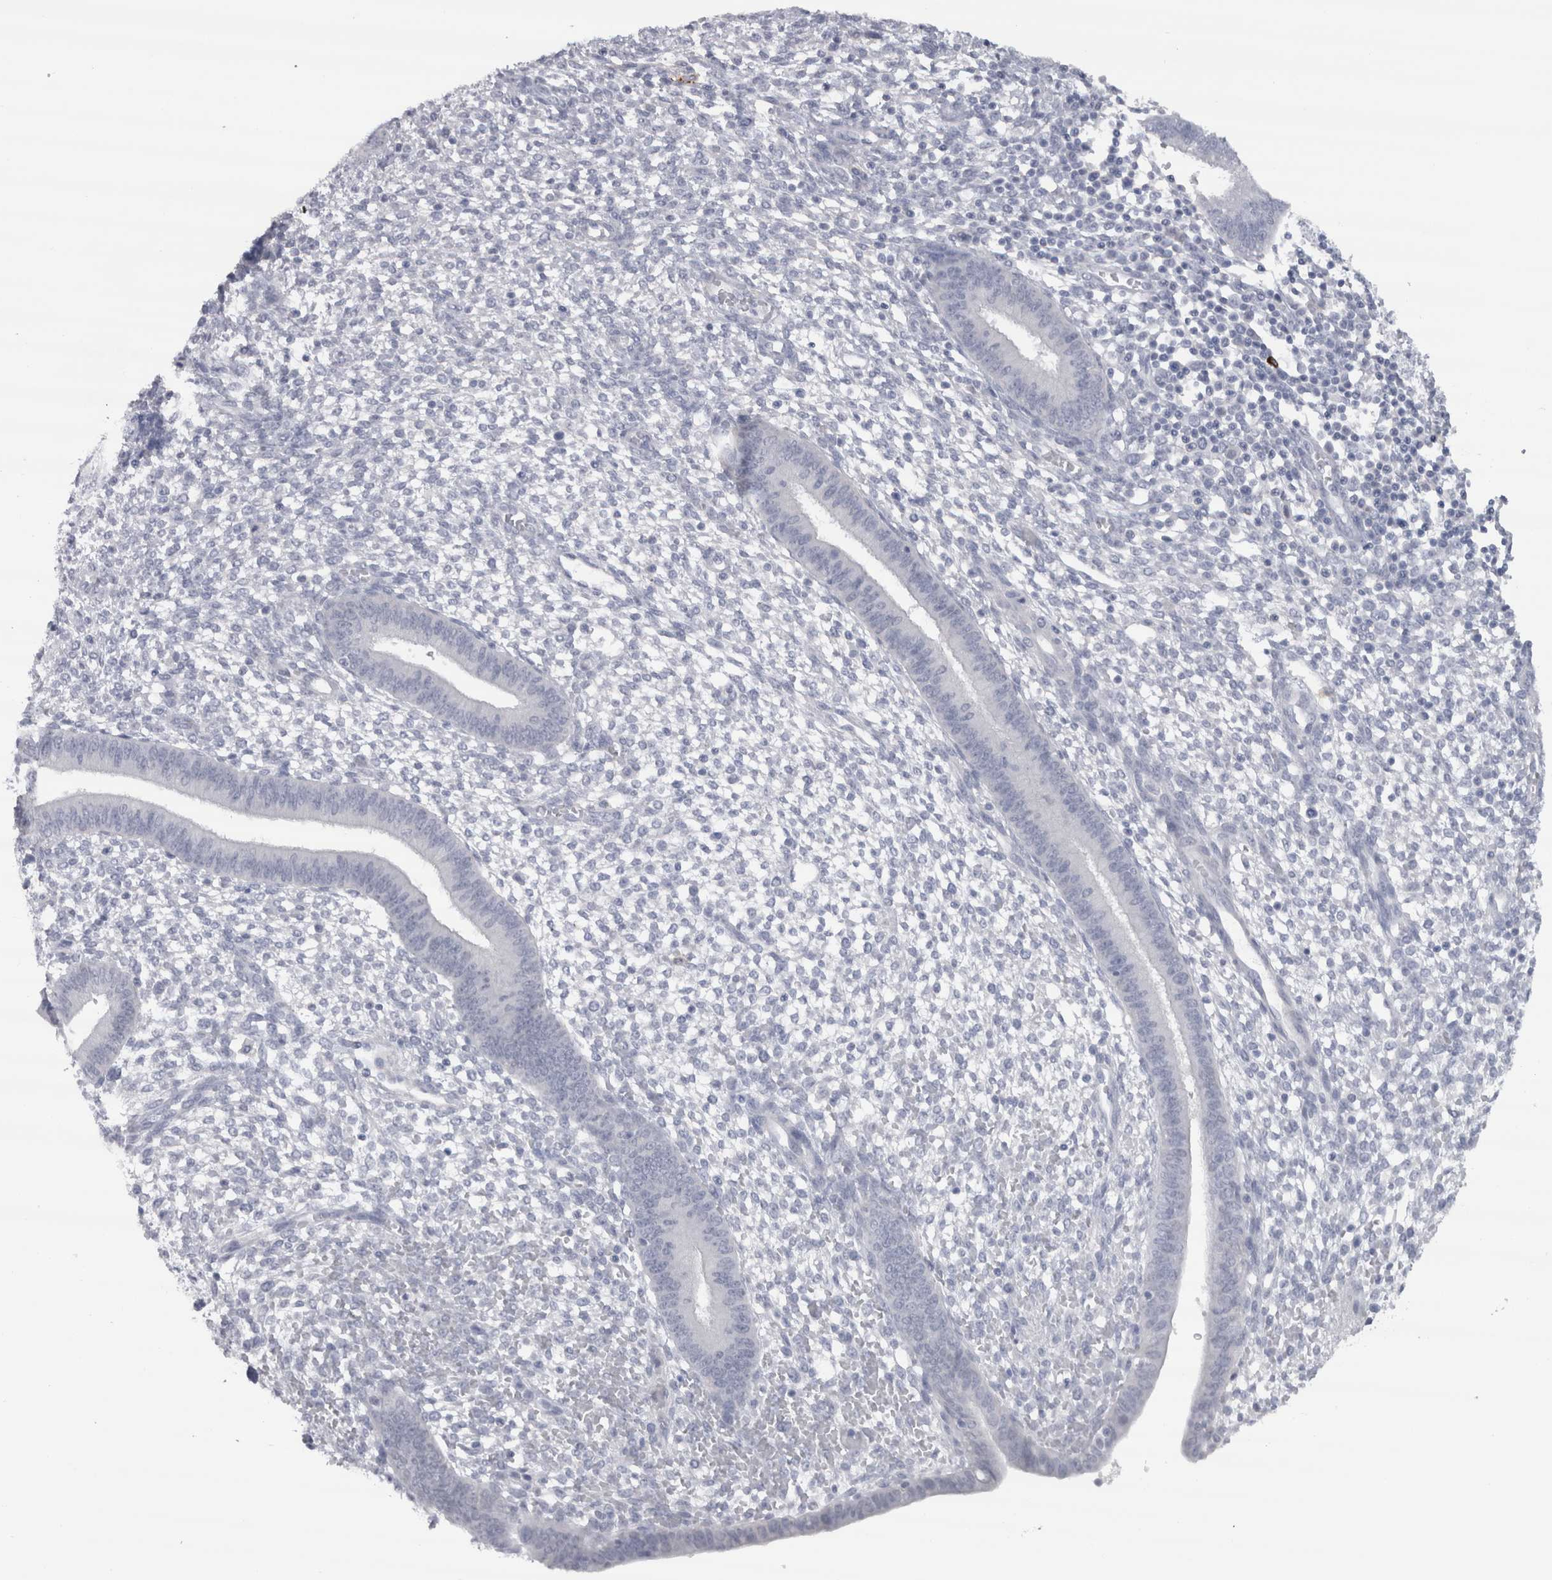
{"staining": {"intensity": "negative", "quantity": "none", "location": "none"}, "tissue": "endometrium", "cell_type": "Cells in endometrial stroma", "image_type": "normal", "snomed": [{"axis": "morphology", "description": "Normal tissue, NOS"}, {"axis": "topography", "description": "Endometrium"}], "caption": "The micrograph reveals no significant expression in cells in endometrial stroma of endometrium.", "gene": "CDH17", "patient": {"sex": "female", "age": 46}}